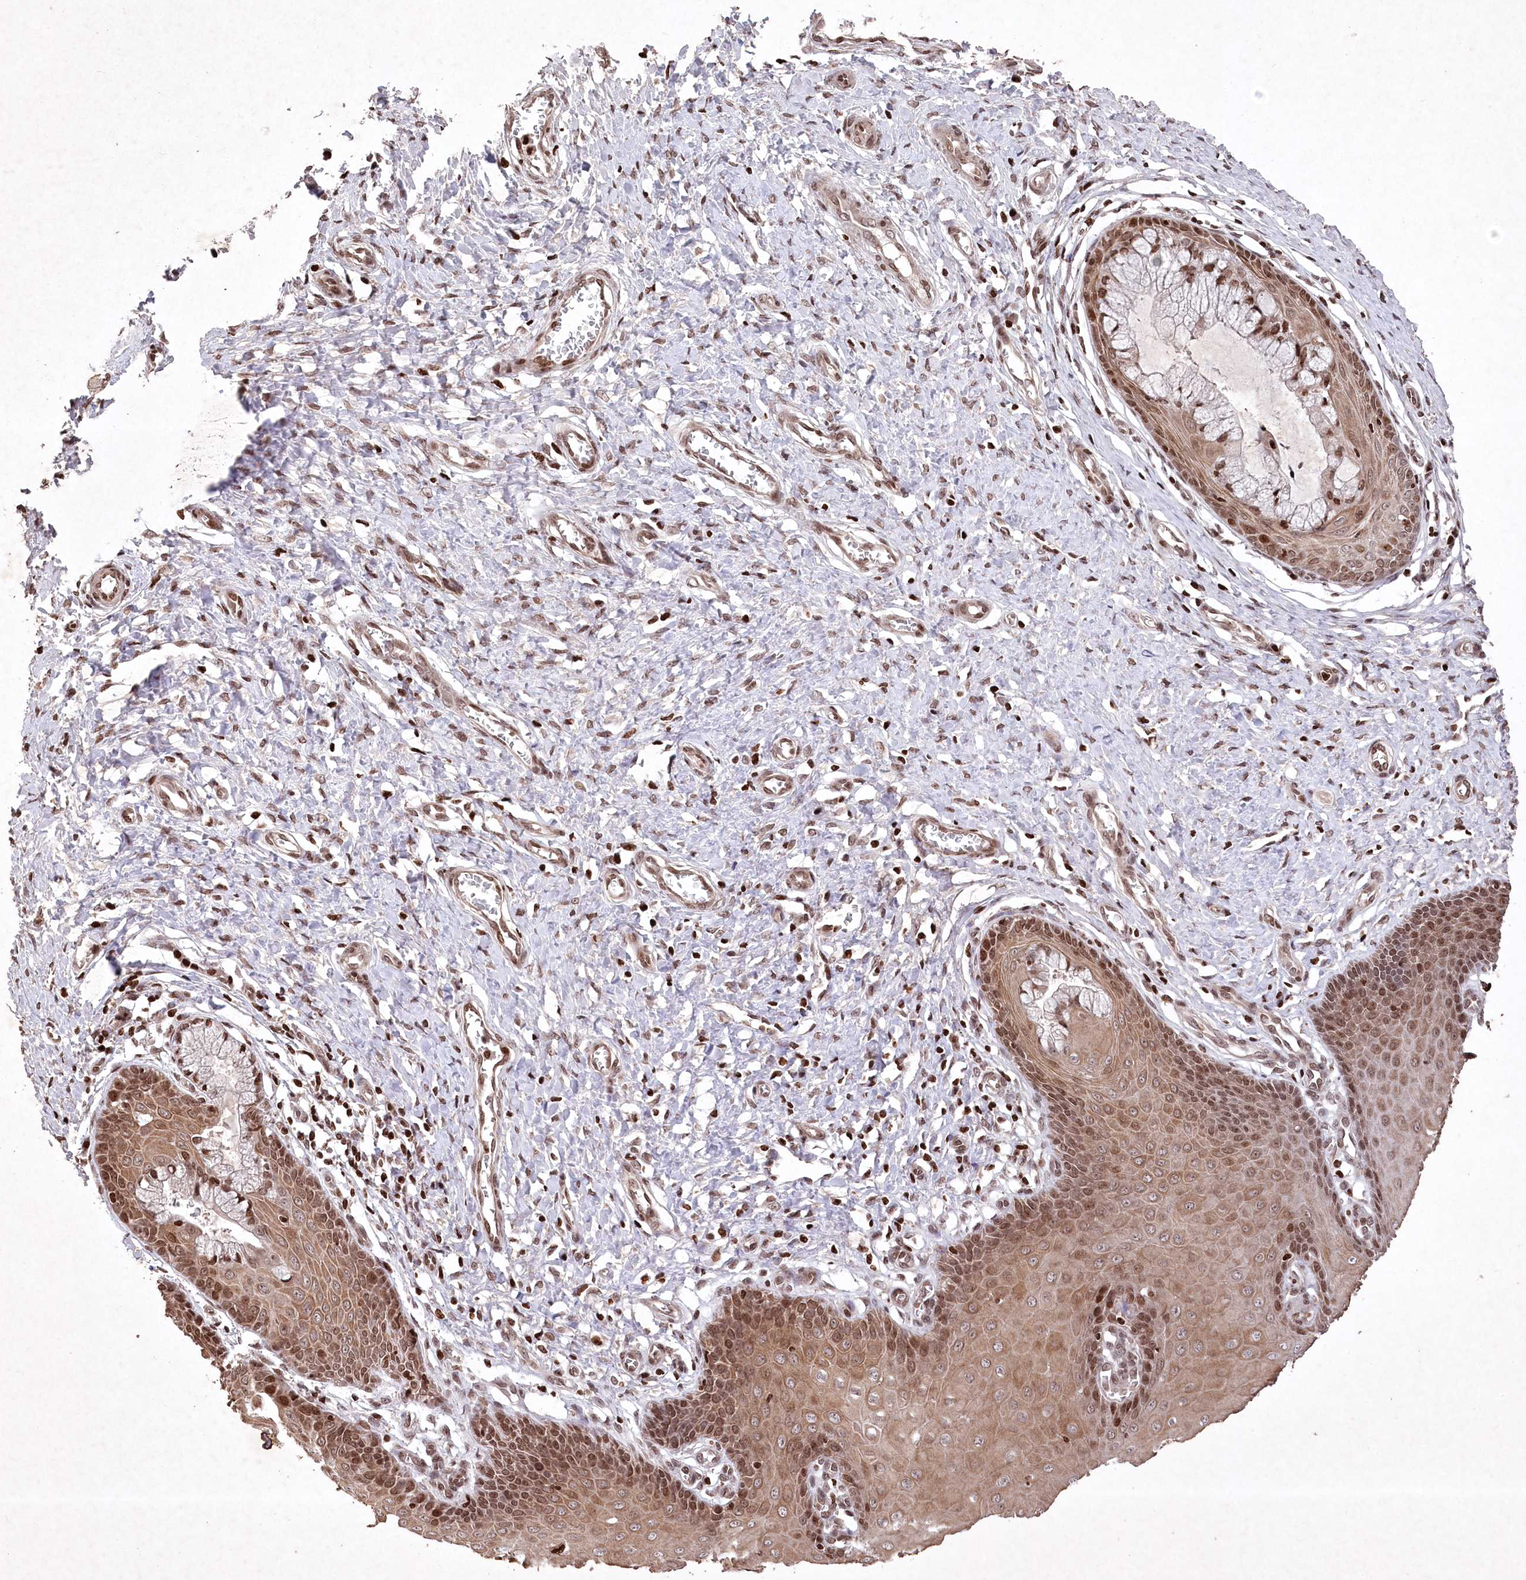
{"staining": {"intensity": "strong", "quantity": ">75%", "location": "nuclear"}, "tissue": "cervix", "cell_type": "Glandular cells", "image_type": "normal", "snomed": [{"axis": "morphology", "description": "Normal tissue, NOS"}, {"axis": "topography", "description": "Cervix"}], "caption": "About >75% of glandular cells in normal cervix show strong nuclear protein expression as visualized by brown immunohistochemical staining.", "gene": "CCSER2", "patient": {"sex": "female", "age": 55}}